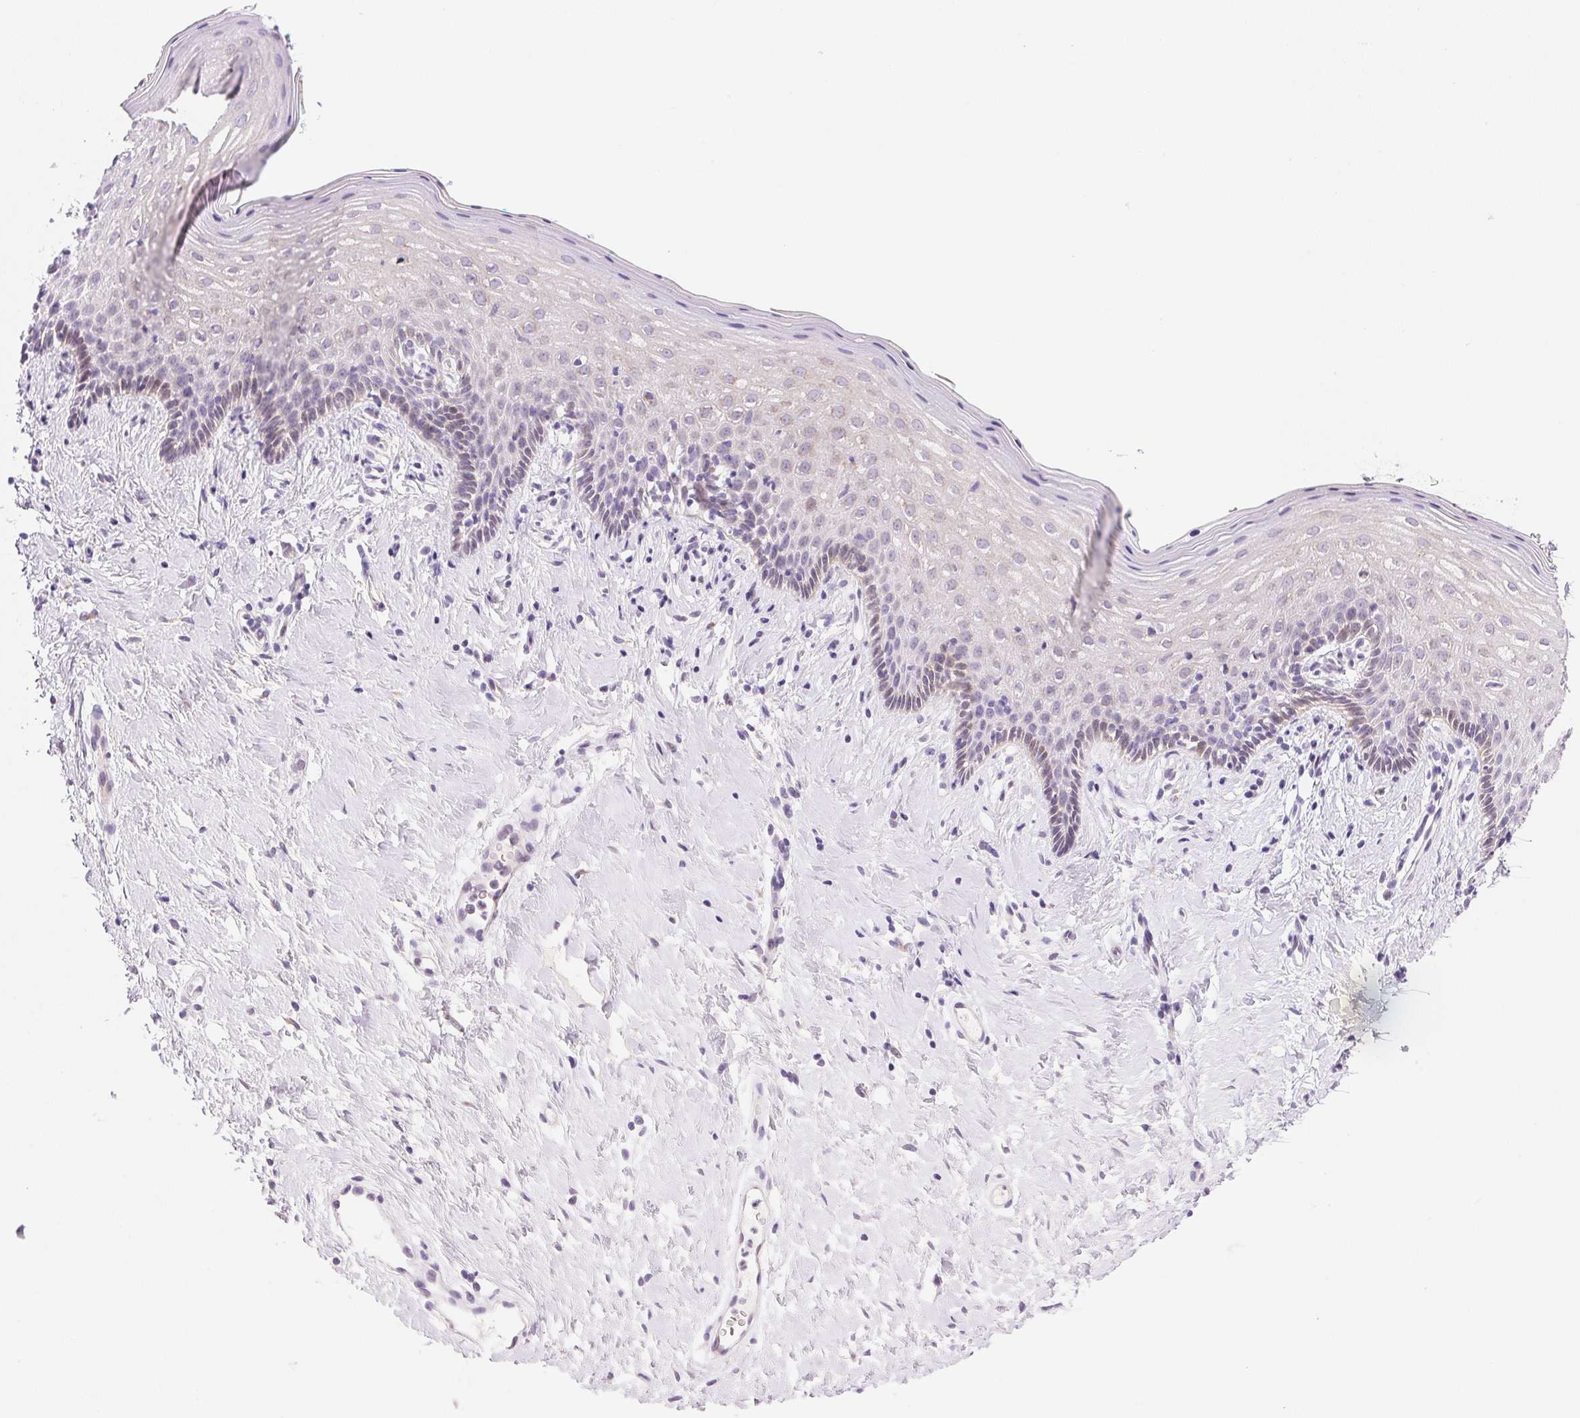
{"staining": {"intensity": "weak", "quantity": "<25%", "location": "cytoplasmic/membranous"}, "tissue": "vagina", "cell_type": "Squamous epithelial cells", "image_type": "normal", "snomed": [{"axis": "morphology", "description": "Normal tissue, NOS"}, {"axis": "topography", "description": "Vagina"}], "caption": "Squamous epithelial cells are negative for brown protein staining in unremarkable vagina. (Brightfield microscopy of DAB (3,3'-diaminobenzidine) immunohistochemistry (IHC) at high magnification).", "gene": "TEKT1", "patient": {"sex": "female", "age": 42}}